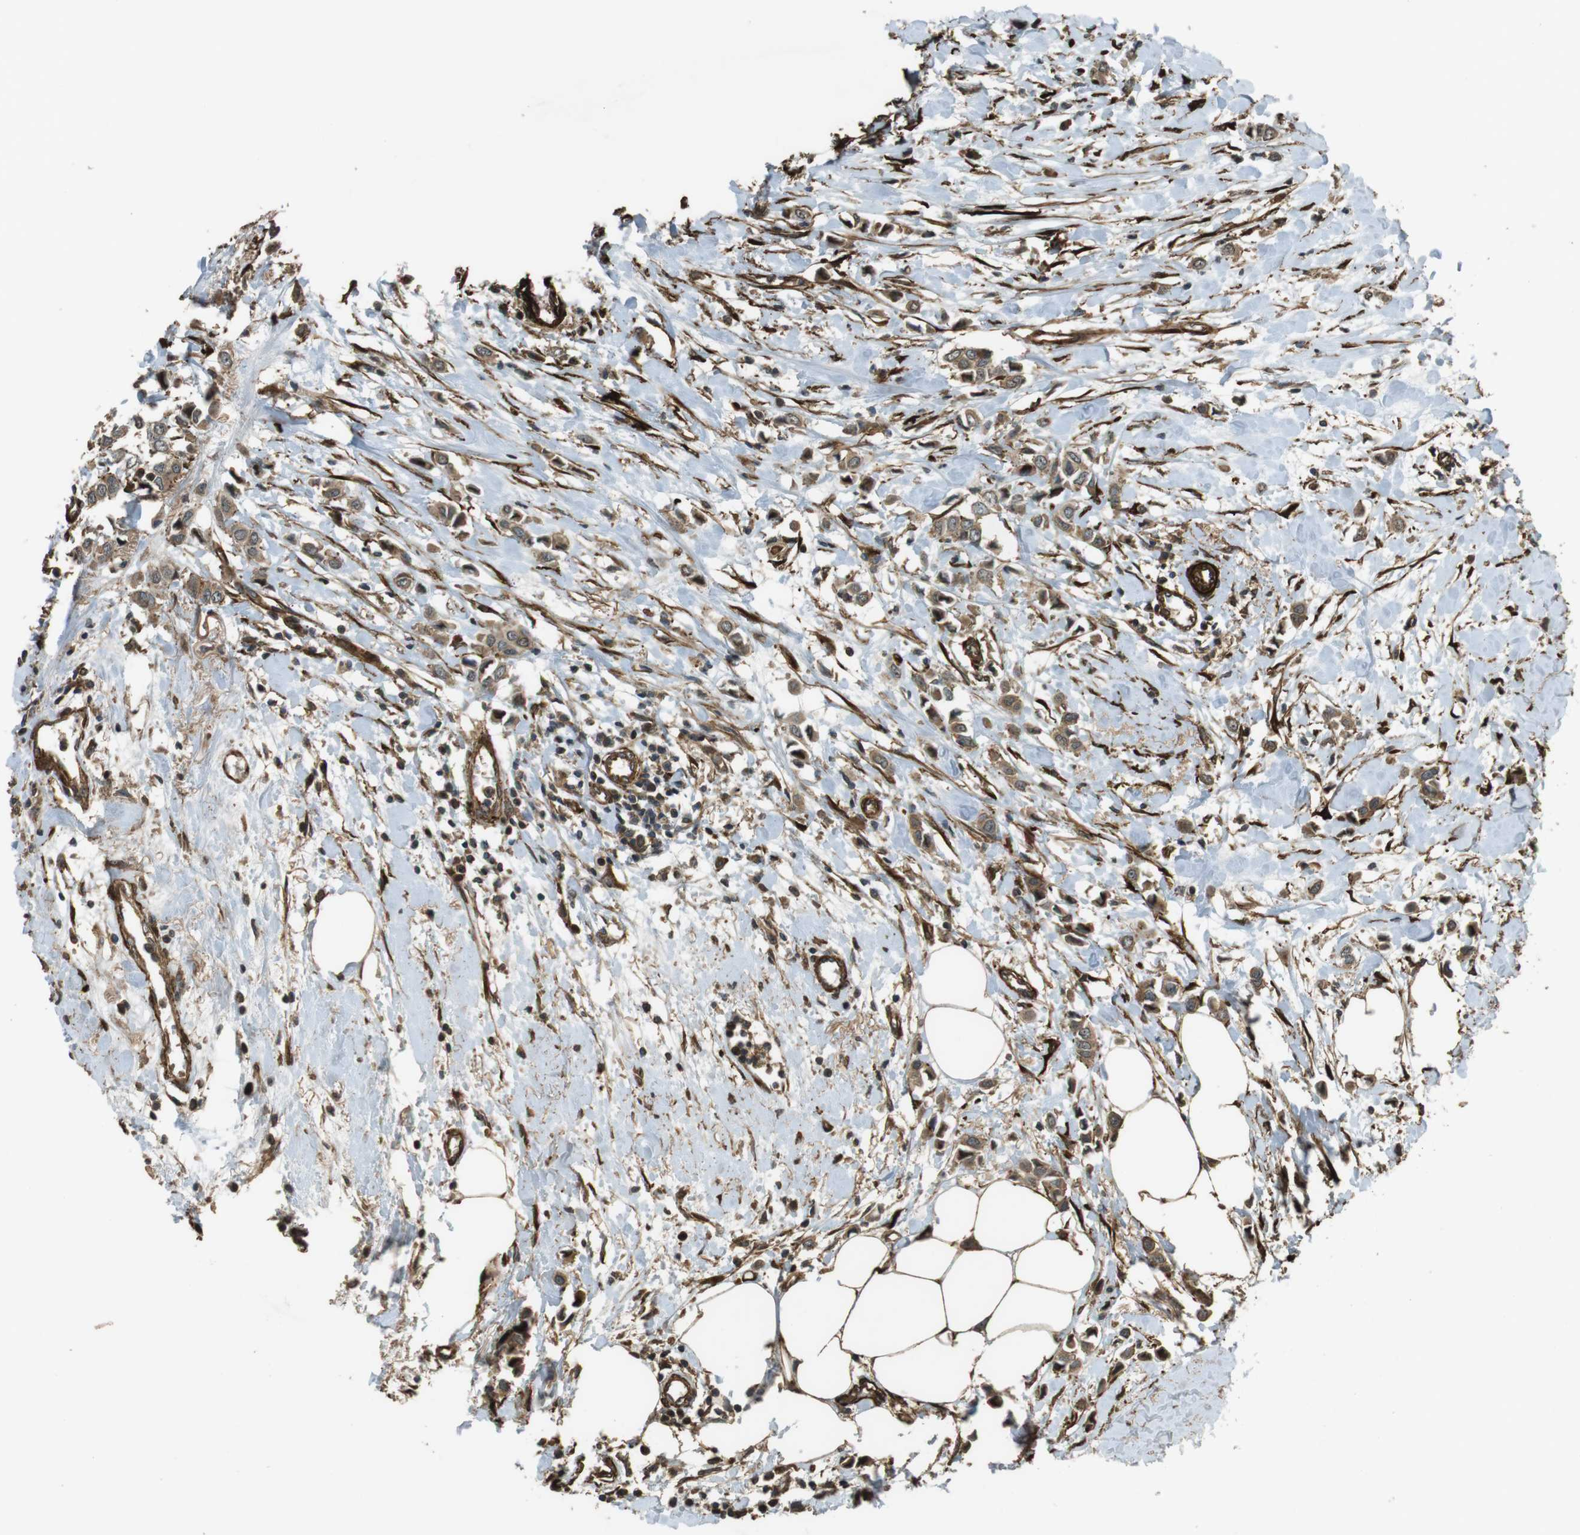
{"staining": {"intensity": "weak", "quantity": ">75%", "location": "cytoplasmic/membranous"}, "tissue": "breast cancer", "cell_type": "Tumor cells", "image_type": "cancer", "snomed": [{"axis": "morphology", "description": "Lobular carcinoma"}, {"axis": "topography", "description": "Breast"}], "caption": "Weak cytoplasmic/membranous expression is identified in about >75% of tumor cells in lobular carcinoma (breast).", "gene": "MSRB3", "patient": {"sex": "female", "age": 51}}